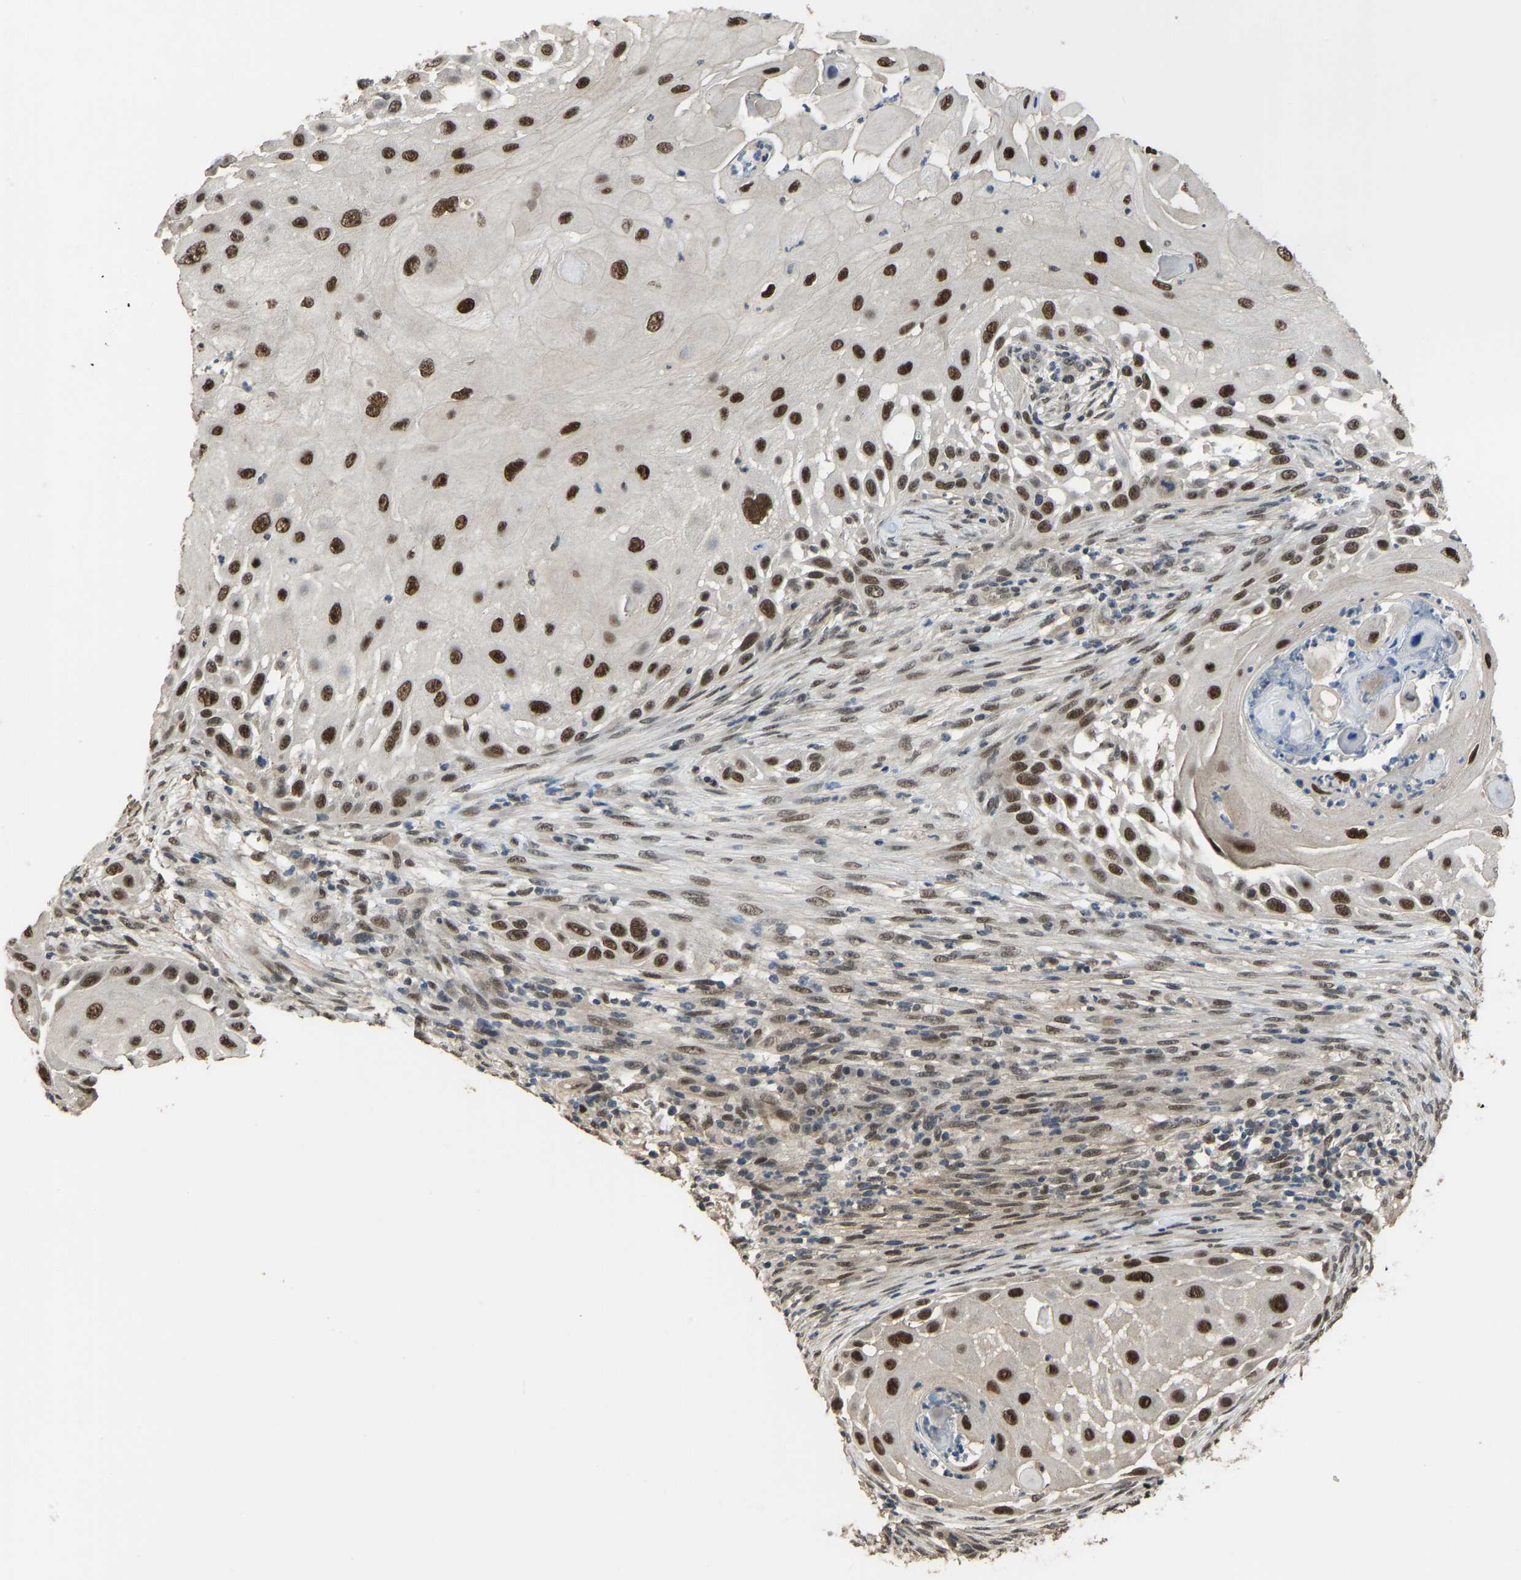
{"staining": {"intensity": "strong", "quantity": ">75%", "location": "nuclear"}, "tissue": "skin cancer", "cell_type": "Tumor cells", "image_type": "cancer", "snomed": [{"axis": "morphology", "description": "Squamous cell carcinoma, NOS"}, {"axis": "topography", "description": "Skin"}], "caption": "Skin cancer (squamous cell carcinoma) stained with DAB (3,3'-diaminobenzidine) immunohistochemistry (IHC) demonstrates high levels of strong nuclear staining in approximately >75% of tumor cells.", "gene": "KPNA6", "patient": {"sex": "female", "age": 44}}